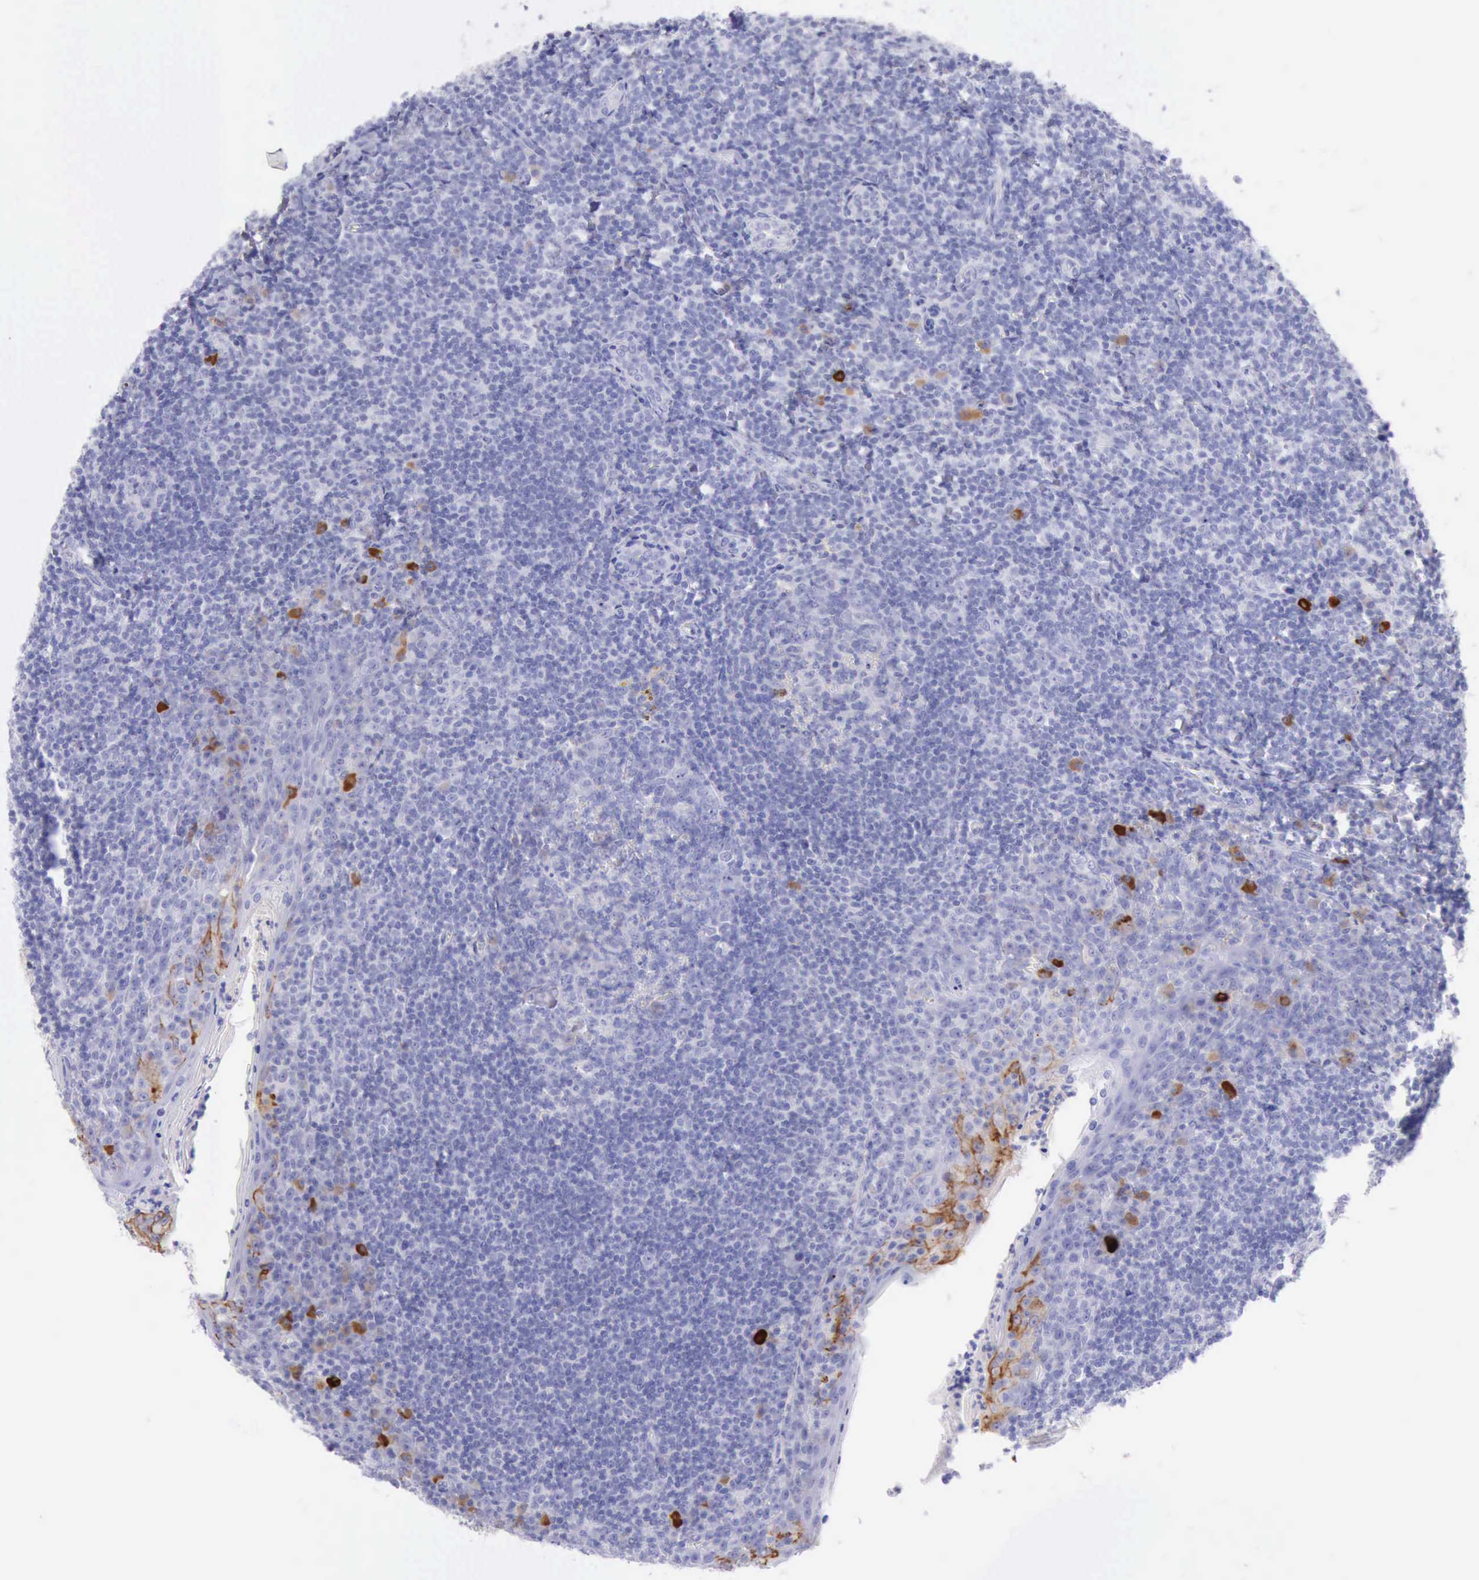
{"staining": {"intensity": "negative", "quantity": "none", "location": "none"}, "tissue": "tonsil", "cell_type": "Germinal center cells", "image_type": "normal", "snomed": [{"axis": "morphology", "description": "Normal tissue, NOS"}, {"axis": "topography", "description": "Tonsil"}], "caption": "A high-resolution image shows IHC staining of unremarkable tonsil, which exhibits no significant staining in germinal center cells.", "gene": "KRT8", "patient": {"sex": "male", "age": 31}}